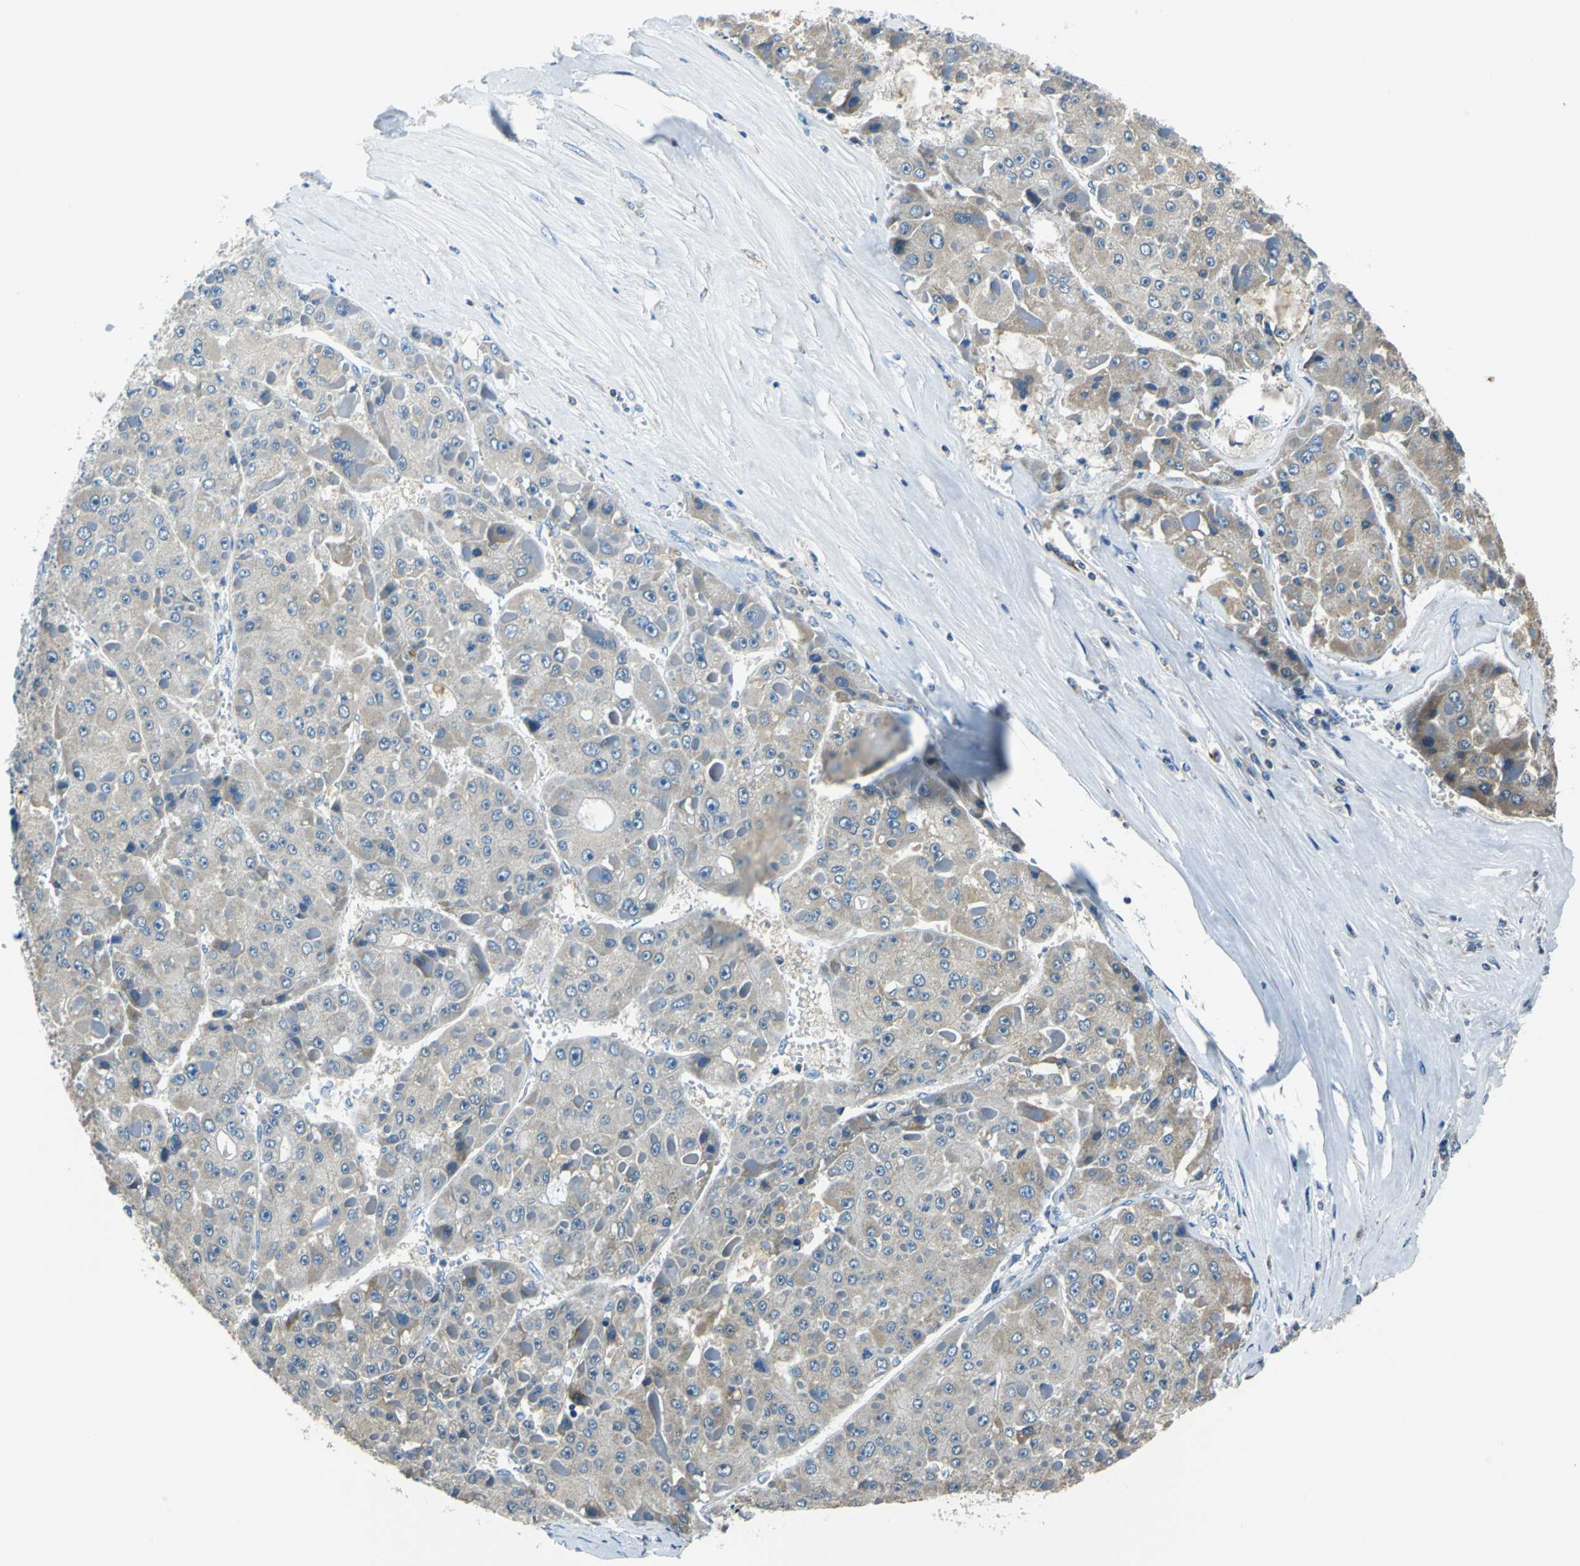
{"staining": {"intensity": "weak", "quantity": ">75%", "location": "cytoplasmic/membranous"}, "tissue": "liver cancer", "cell_type": "Tumor cells", "image_type": "cancer", "snomed": [{"axis": "morphology", "description": "Carcinoma, Hepatocellular, NOS"}, {"axis": "topography", "description": "Liver"}], "caption": "Human liver cancer stained for a protein (brown) demonstrates weak cytoplasmic/membranous positive expression in approximately >75% of tumor cells.", "gene": "CPA3", "patient": {"sex": "female", "age": 73}}